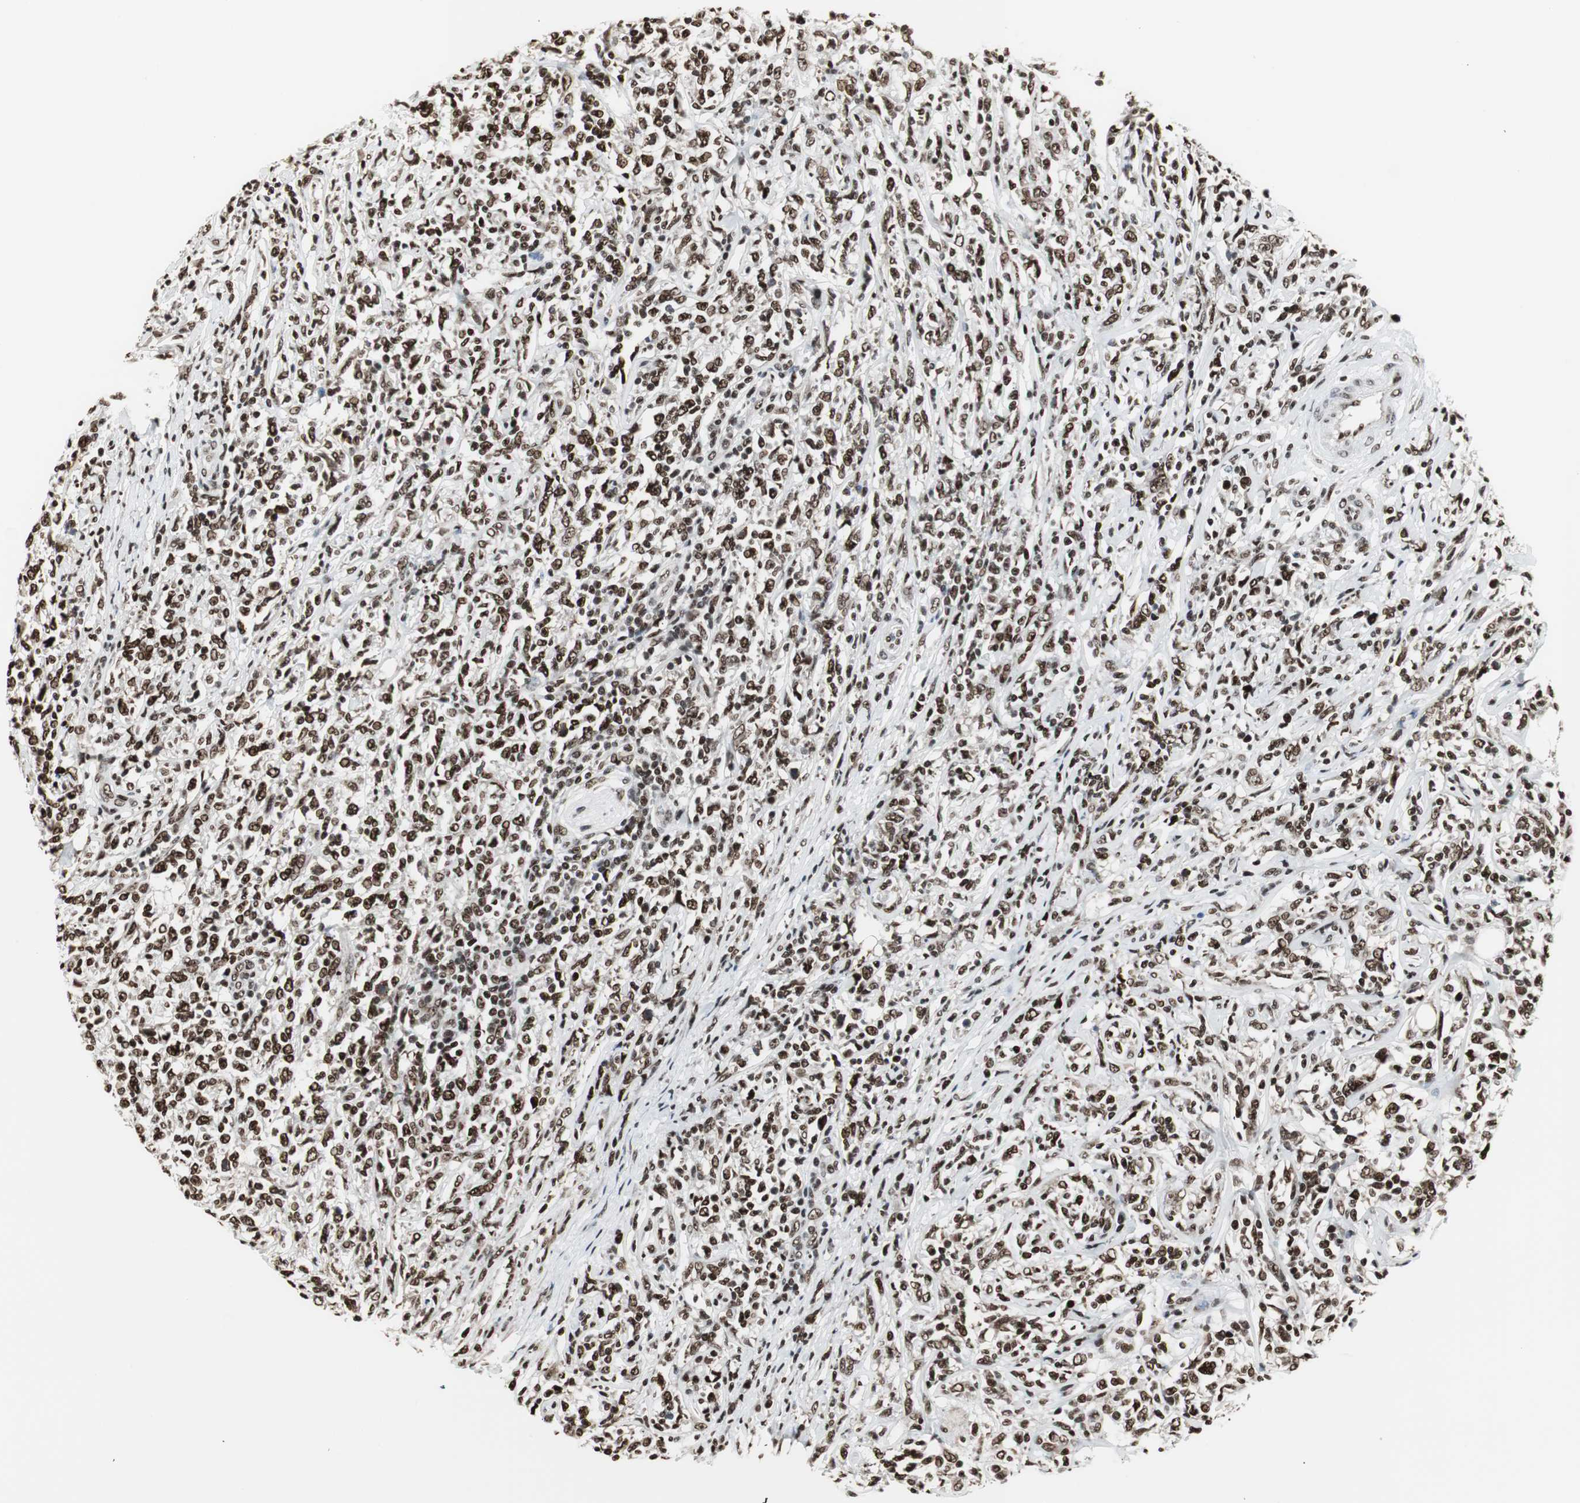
{"staining": {"intensity": "strong", "quantity": ">75%", "location": "nuclear"}, "tissue": "lymphoma", "cell_type": "Tumor cells", "image_type": "cancer", "snomed": [{"axis": "morphology", "description": "Malignant lymphoma, non-Hodgkin's type, High grade"}, {"axis": "topography", "description": "Lymph node"}], "caption": "This is a micrograph of immunohistochemistry (IHC) staining of malignant lymphoma, non-Hodgkin's type (high-grade), which shows strong expression in the nuclear of tumor cells.", "gene": "PARN", "patient": {"sex": "female", "age": 84}}